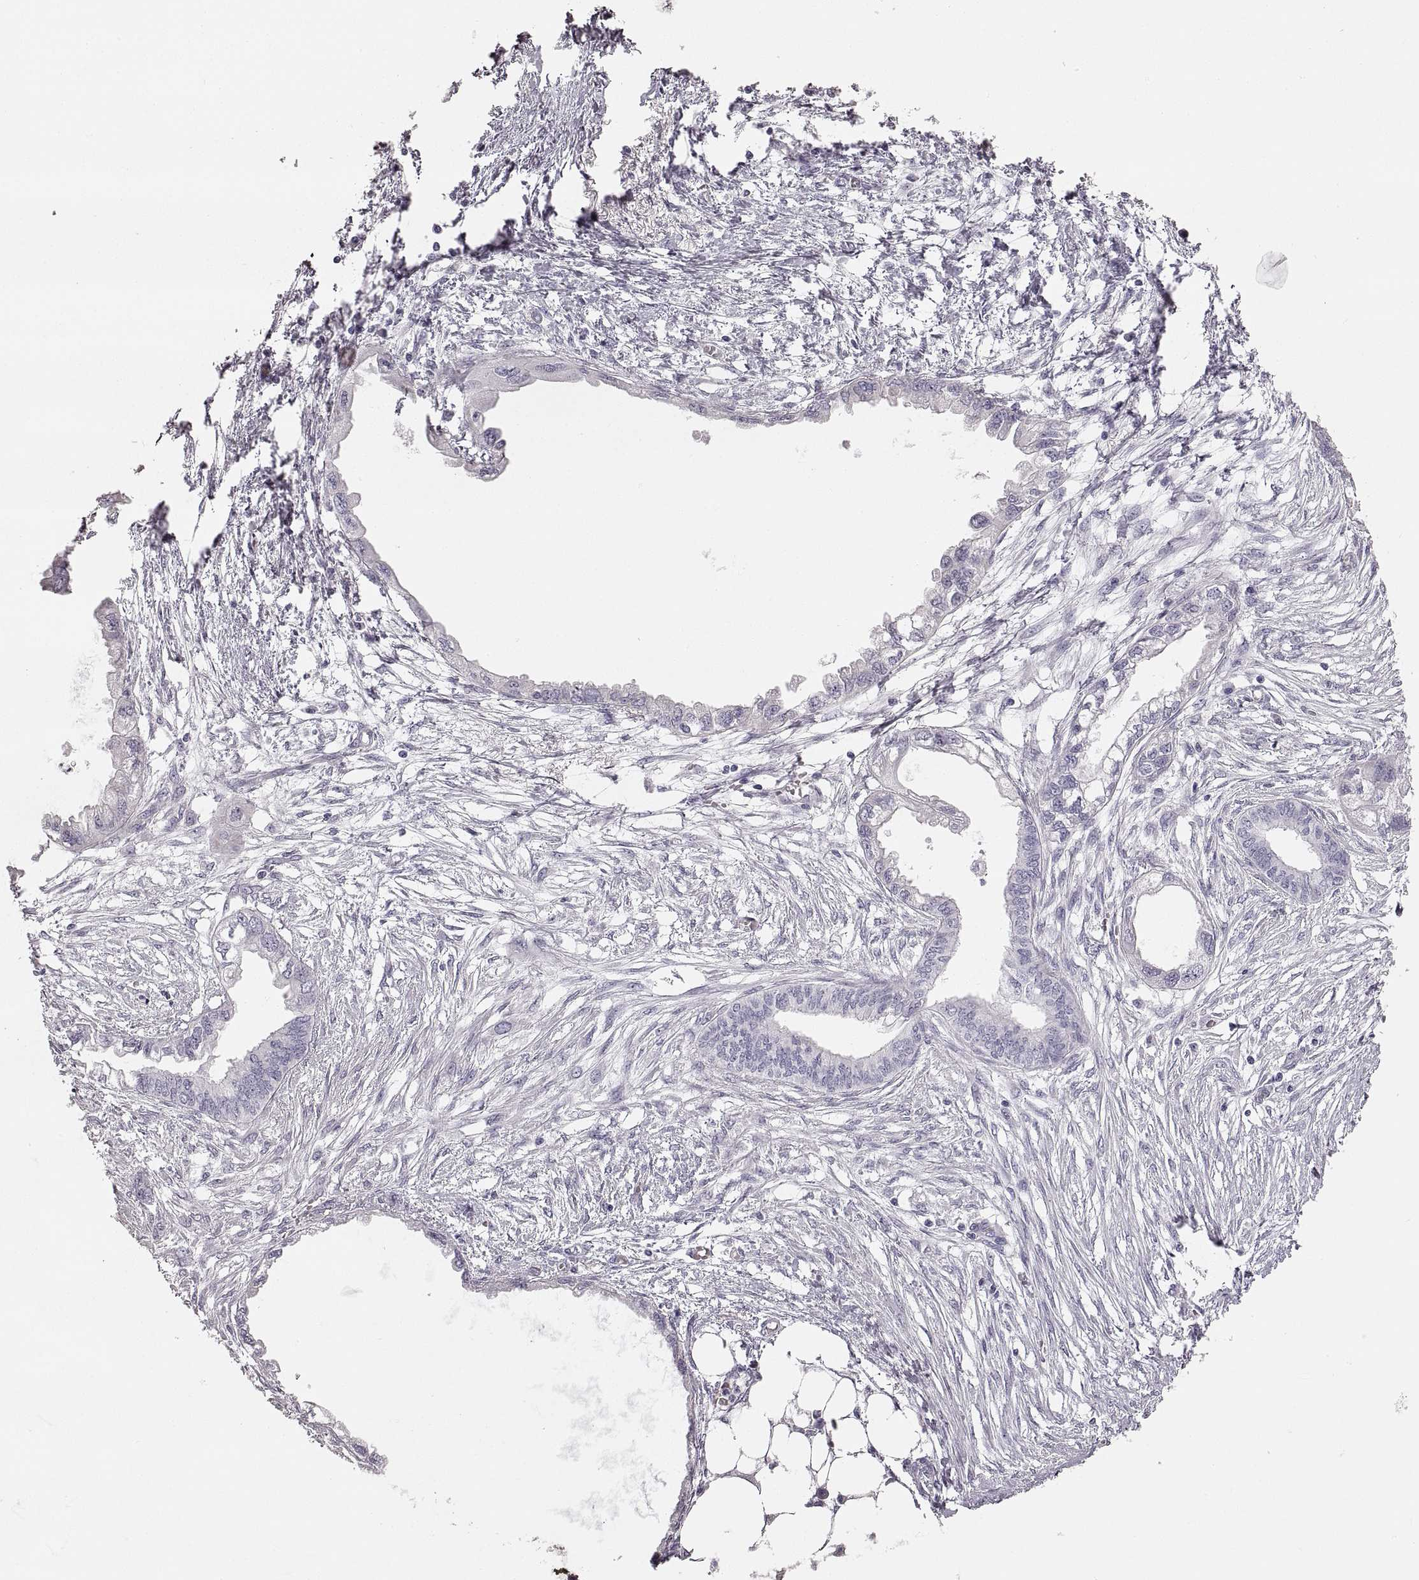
{"staining": {"intensity": "negative", "quantity": "none", "location": "none"}, "tissue": "endometrial cancer", "cell_type": "Tumor cells", "image_type": "cancer", "snomed": [{"axis": "morphology", "description": "Adenocarcinoma, NOS"}, {"axis": "morphology", "description": "Adenocarcinoma, metastatic, NOS"}, {"axis": "topography", "description": "Adipose tissue"}, {"axis": "topography", "description": "Endometrium"}], "caption": "Immunohistochemistry (IHC) photomicrograph of human metastatic adenocarcinoma (endometrial) stained for a protein (brown), which demonstrates no expression in tumor cells.", "gene": "RDH13", "patient": {"sex": "female", "age": 67}}